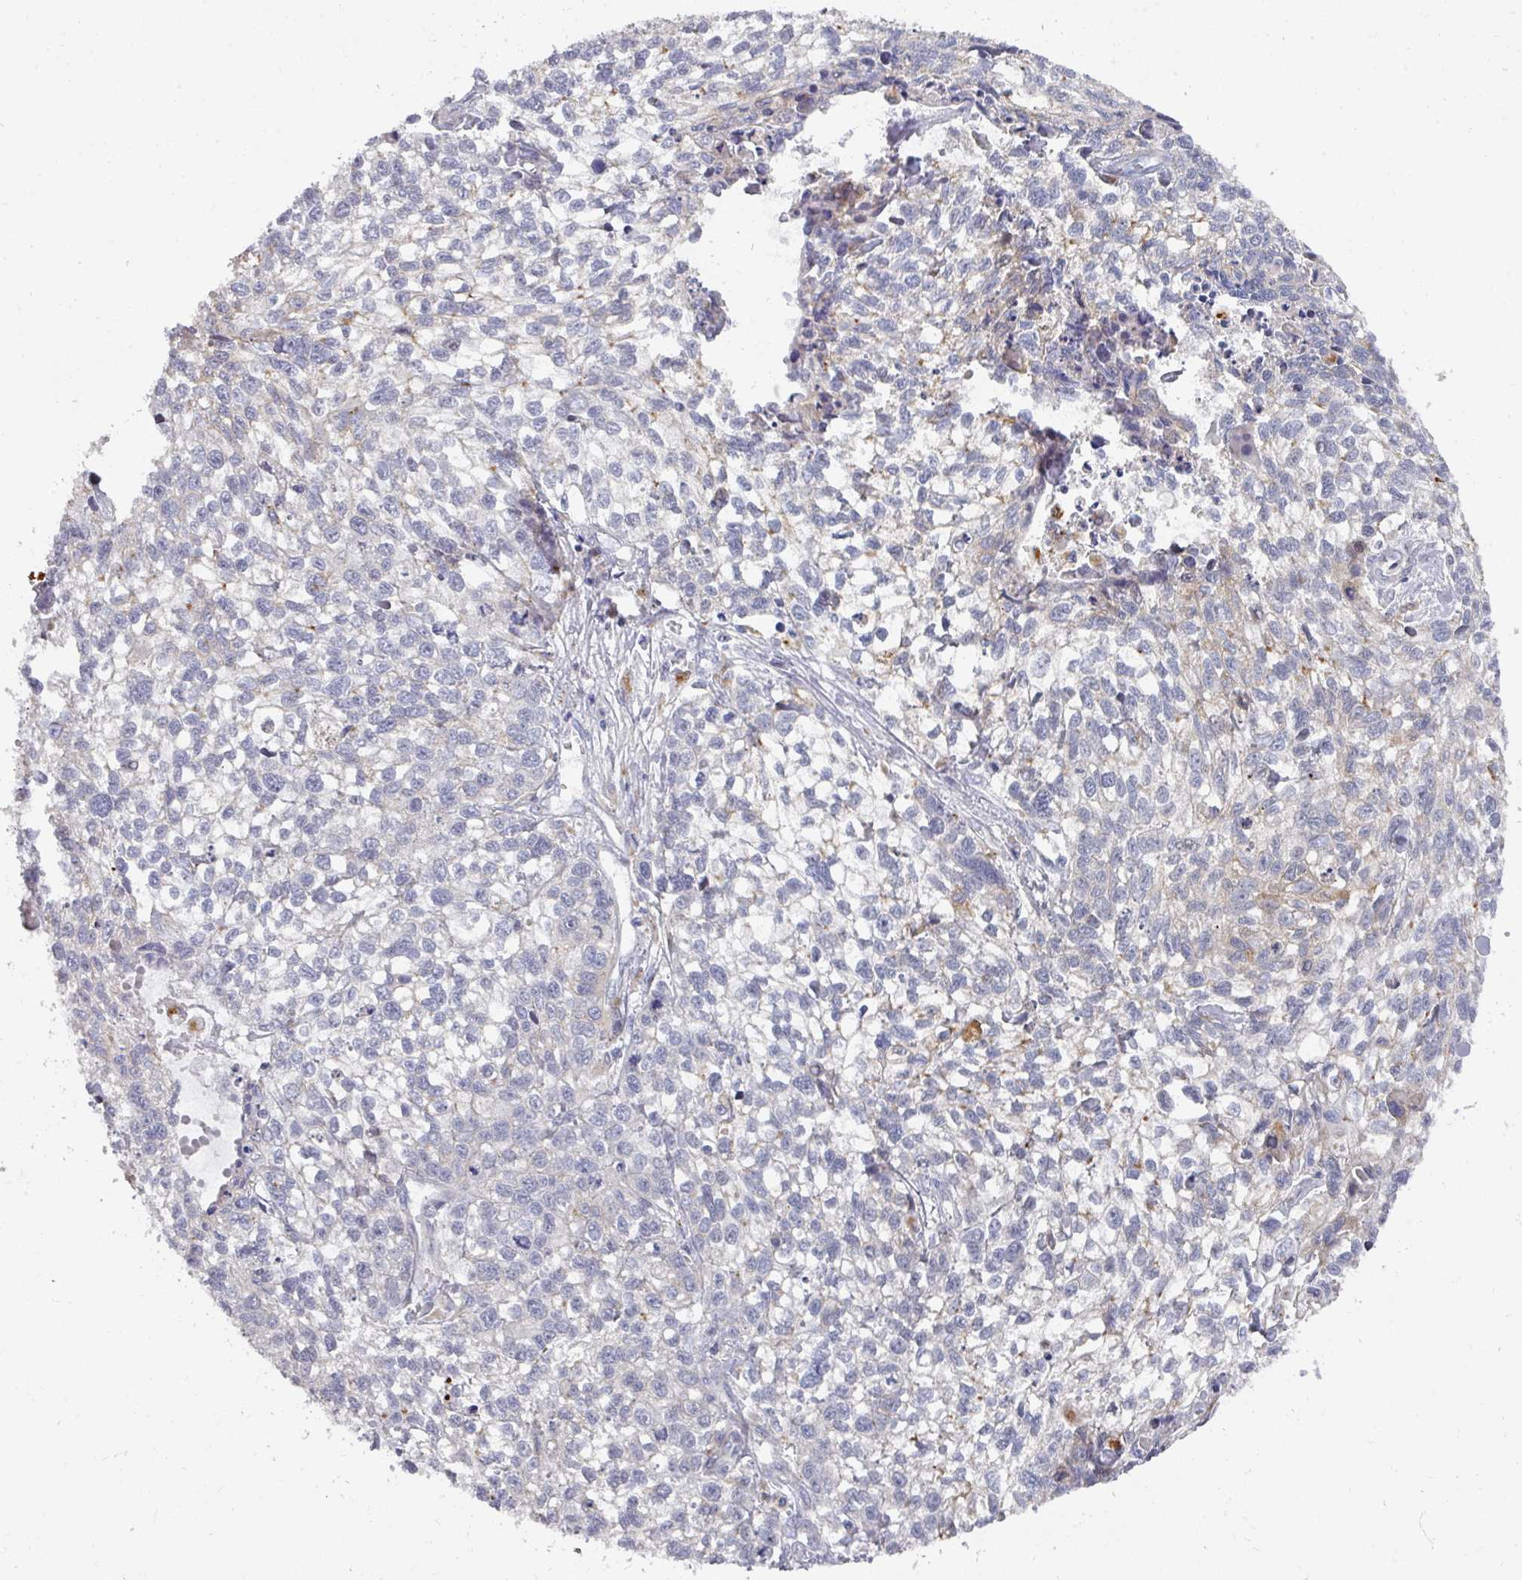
{"staining": {"intensity": "negative", "quantity": "none", "location": "none"}, "tissue": "lung cancer", "cell_type": "Tumor cells", "image_type": "cancer", "snomed": [{"axis": "morphology", "description": "Squamous cell carcinoma, NOS"}, {"axis": "topography", "description": "Lung"}], "caption": "An immunohistochemistry (IHC) image of lung cancer (squamous cell carcinoma) is shown. There is no staining in tumor cells of lung cancer (squamous cell carcinoma).", "gene": "NT5C1A", "patient": {"sex": "male", "age": 74}}